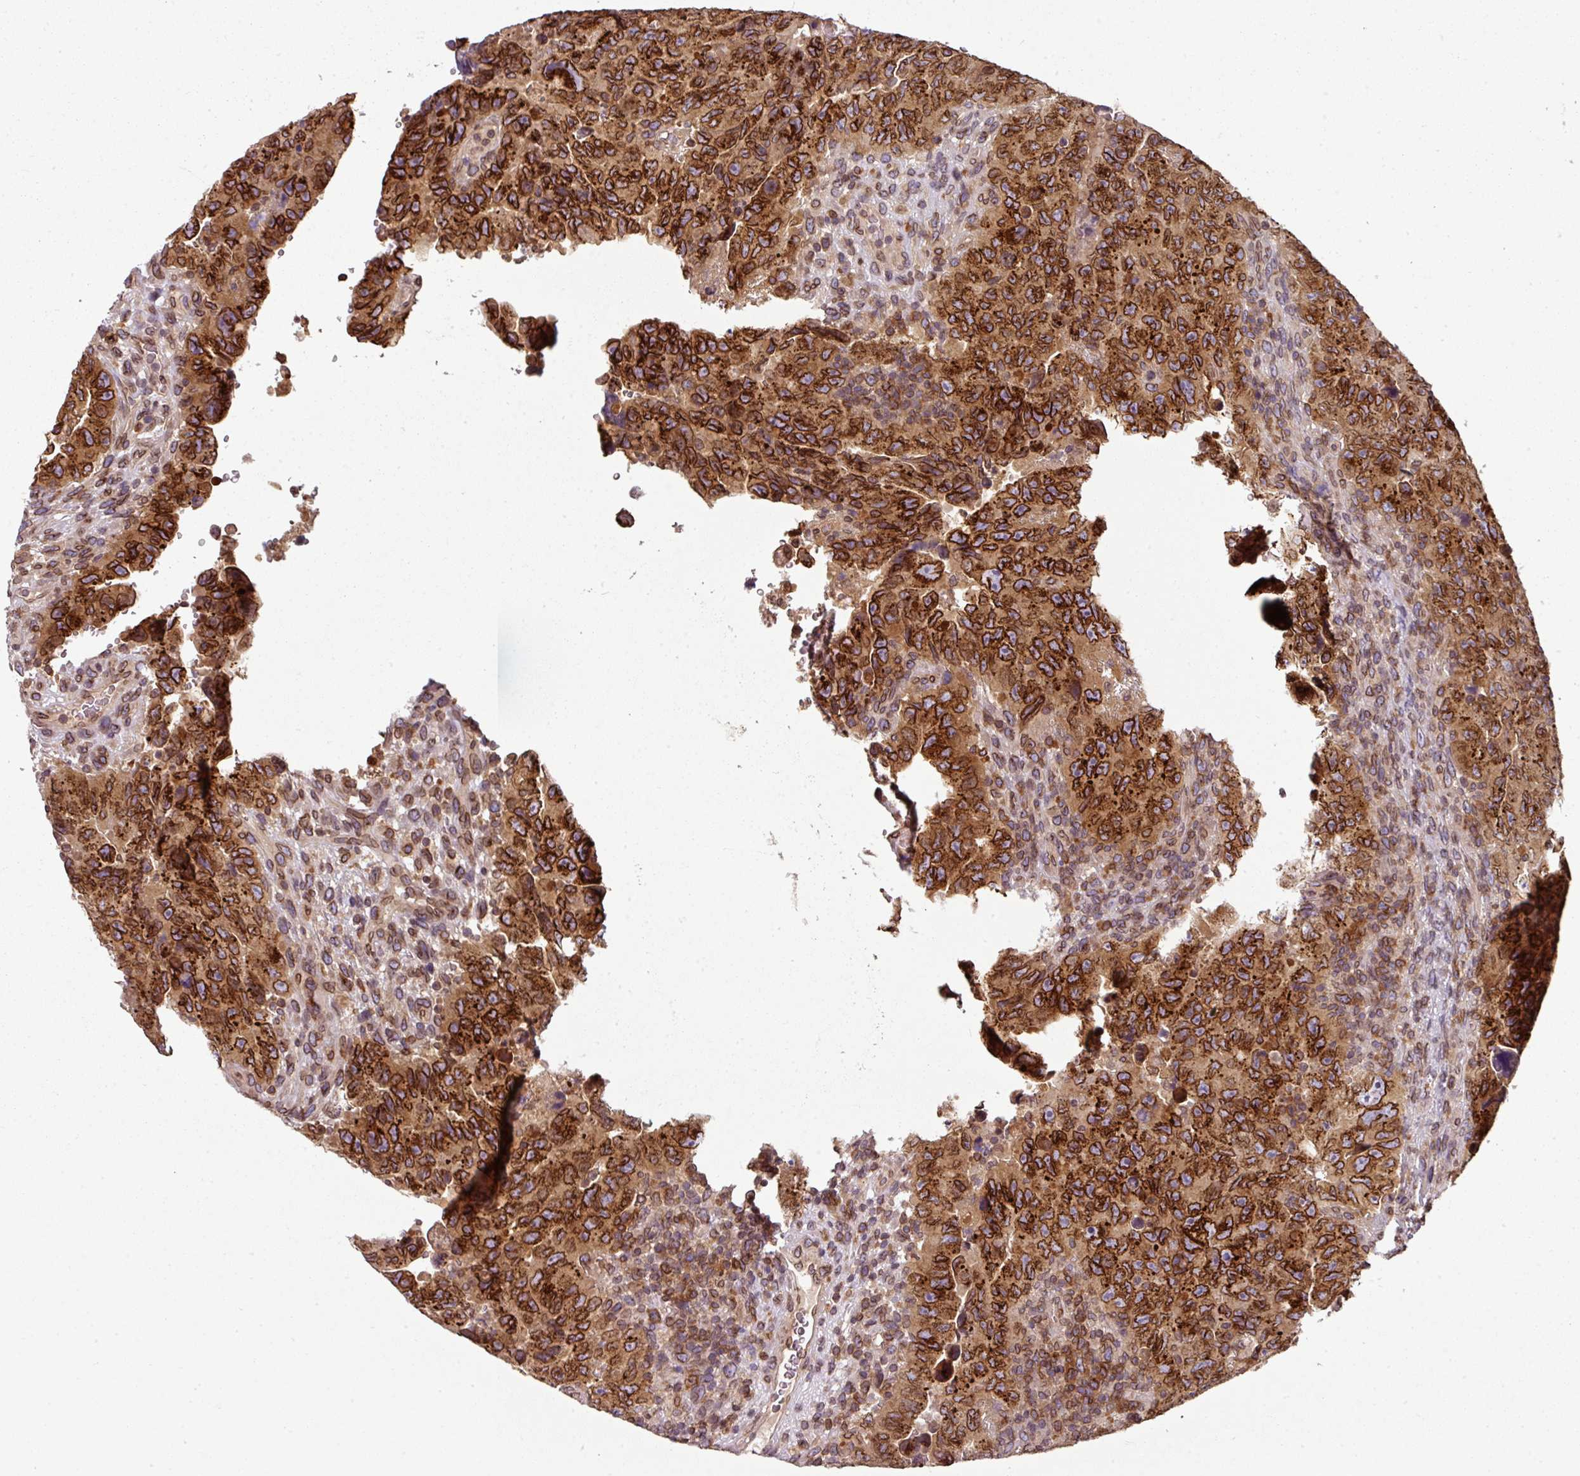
{"staining": {"intensity": "strong", "quantity": ">75%", "location": "cytoplasmic/membranous,nuclear"}, "tissue": "testis cancer", "cell_type": "Tumor cells", "image_type": "cancer", "snomed": [{"axis": "morphology", "description": "Carcinoma, Embryonal, NOS"}, {"axis": "topography", "description": "Testis"}], "caption": "Tumor cells display strong cytoplasmic/membranous and nuclear staining in approximately >75% of cells in testis embryonal carcinoma.", "gene": "RANGAP1", "patient": {"sex": "male", "age": 24}}